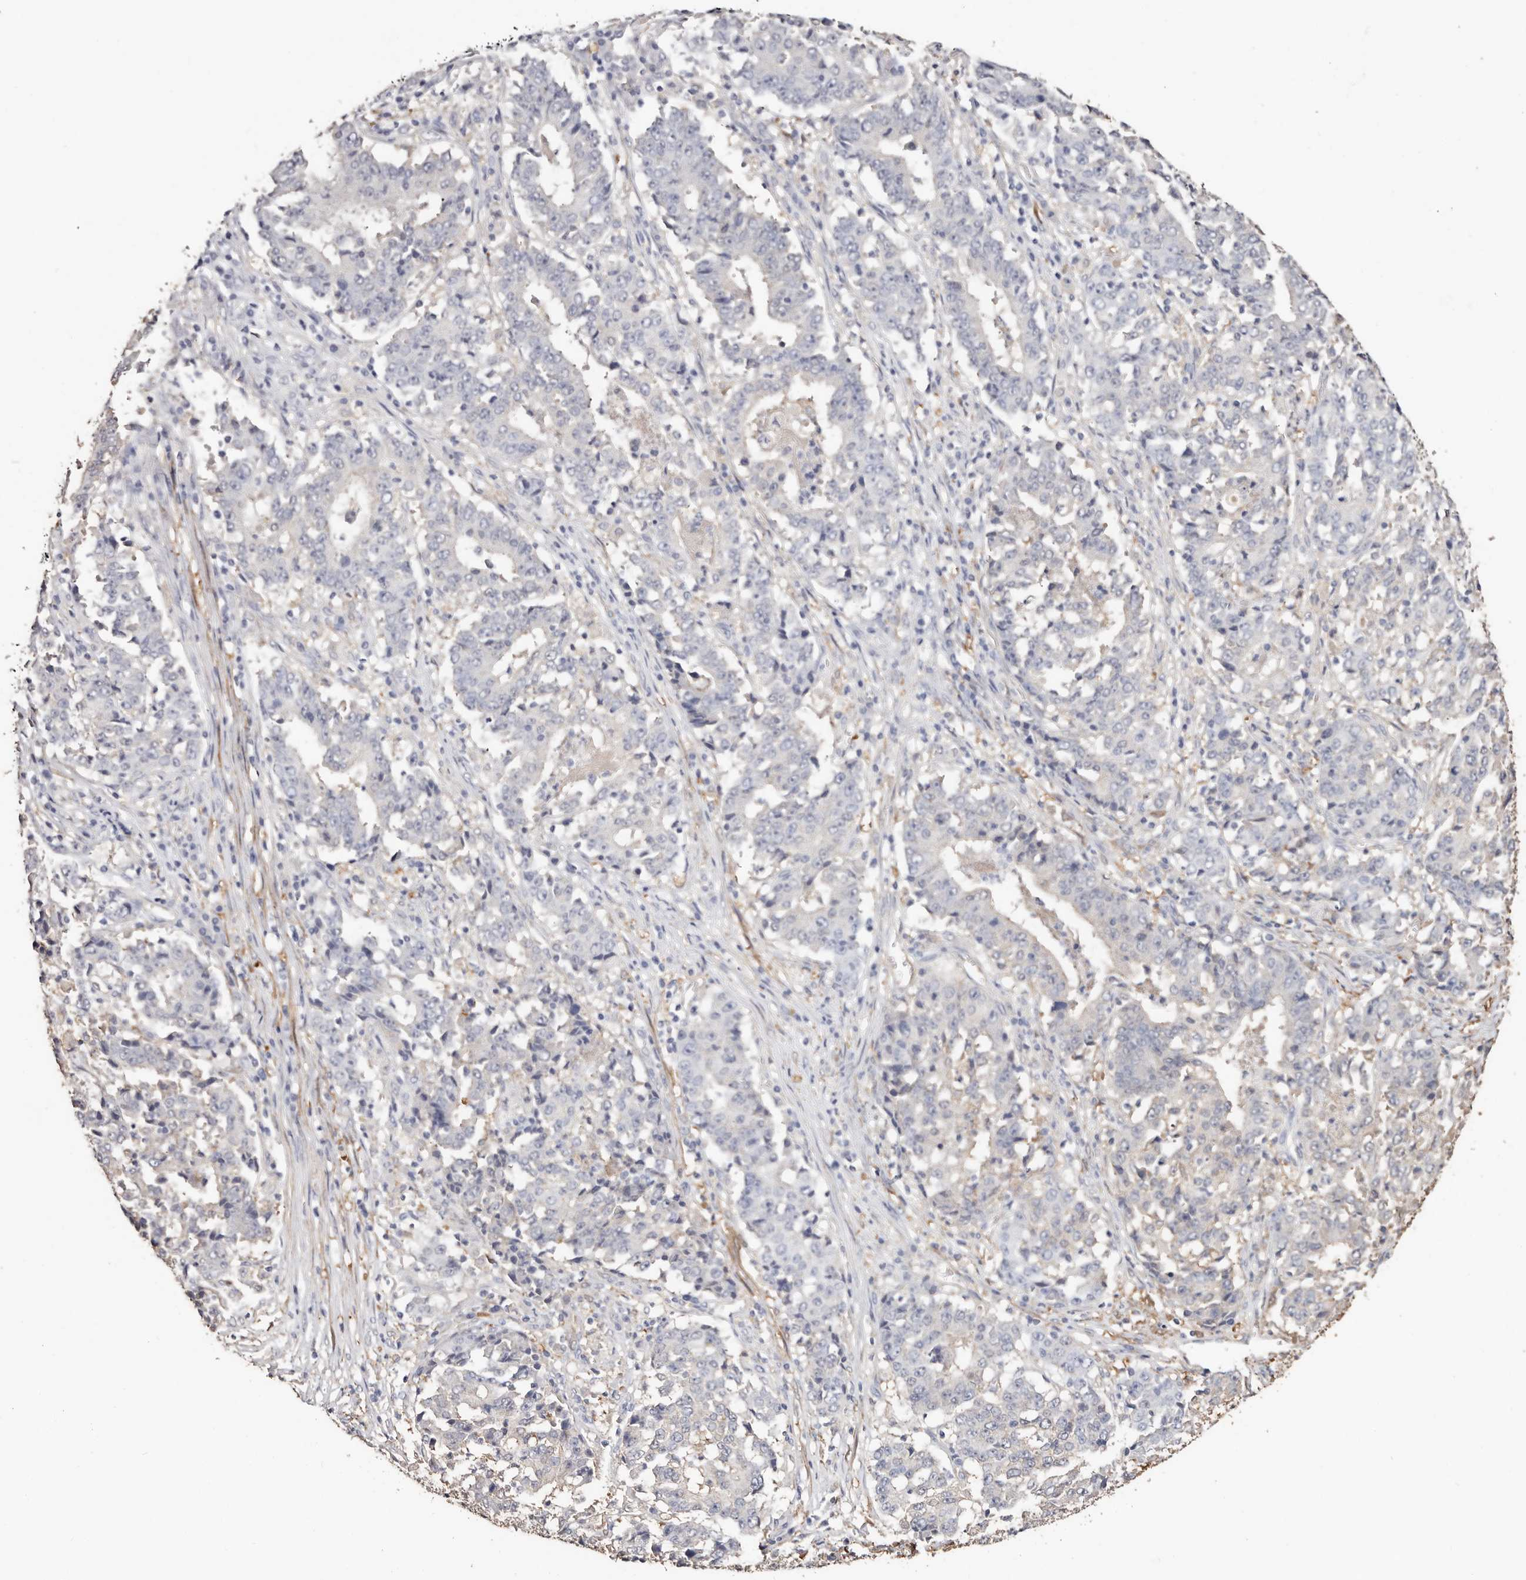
{"staining": {"intensity": "negative", "quantity": "none", "location": "none"}, "tissue": "stomach cancer", "cell_type": "Tumor cells", "image_type": "cancer", "snomed": [{"axis": "morphology", "description": "Adenocarcinoma, NOS"}, {"axis": "topography", "description": "Stomach"}], "caption": "Immunohistochemical staining of stomach adenocarcinoma shows no significant staining in tumor cells.", "gene": "TGM2", "patient": {"sex": "male", "age": 59}}